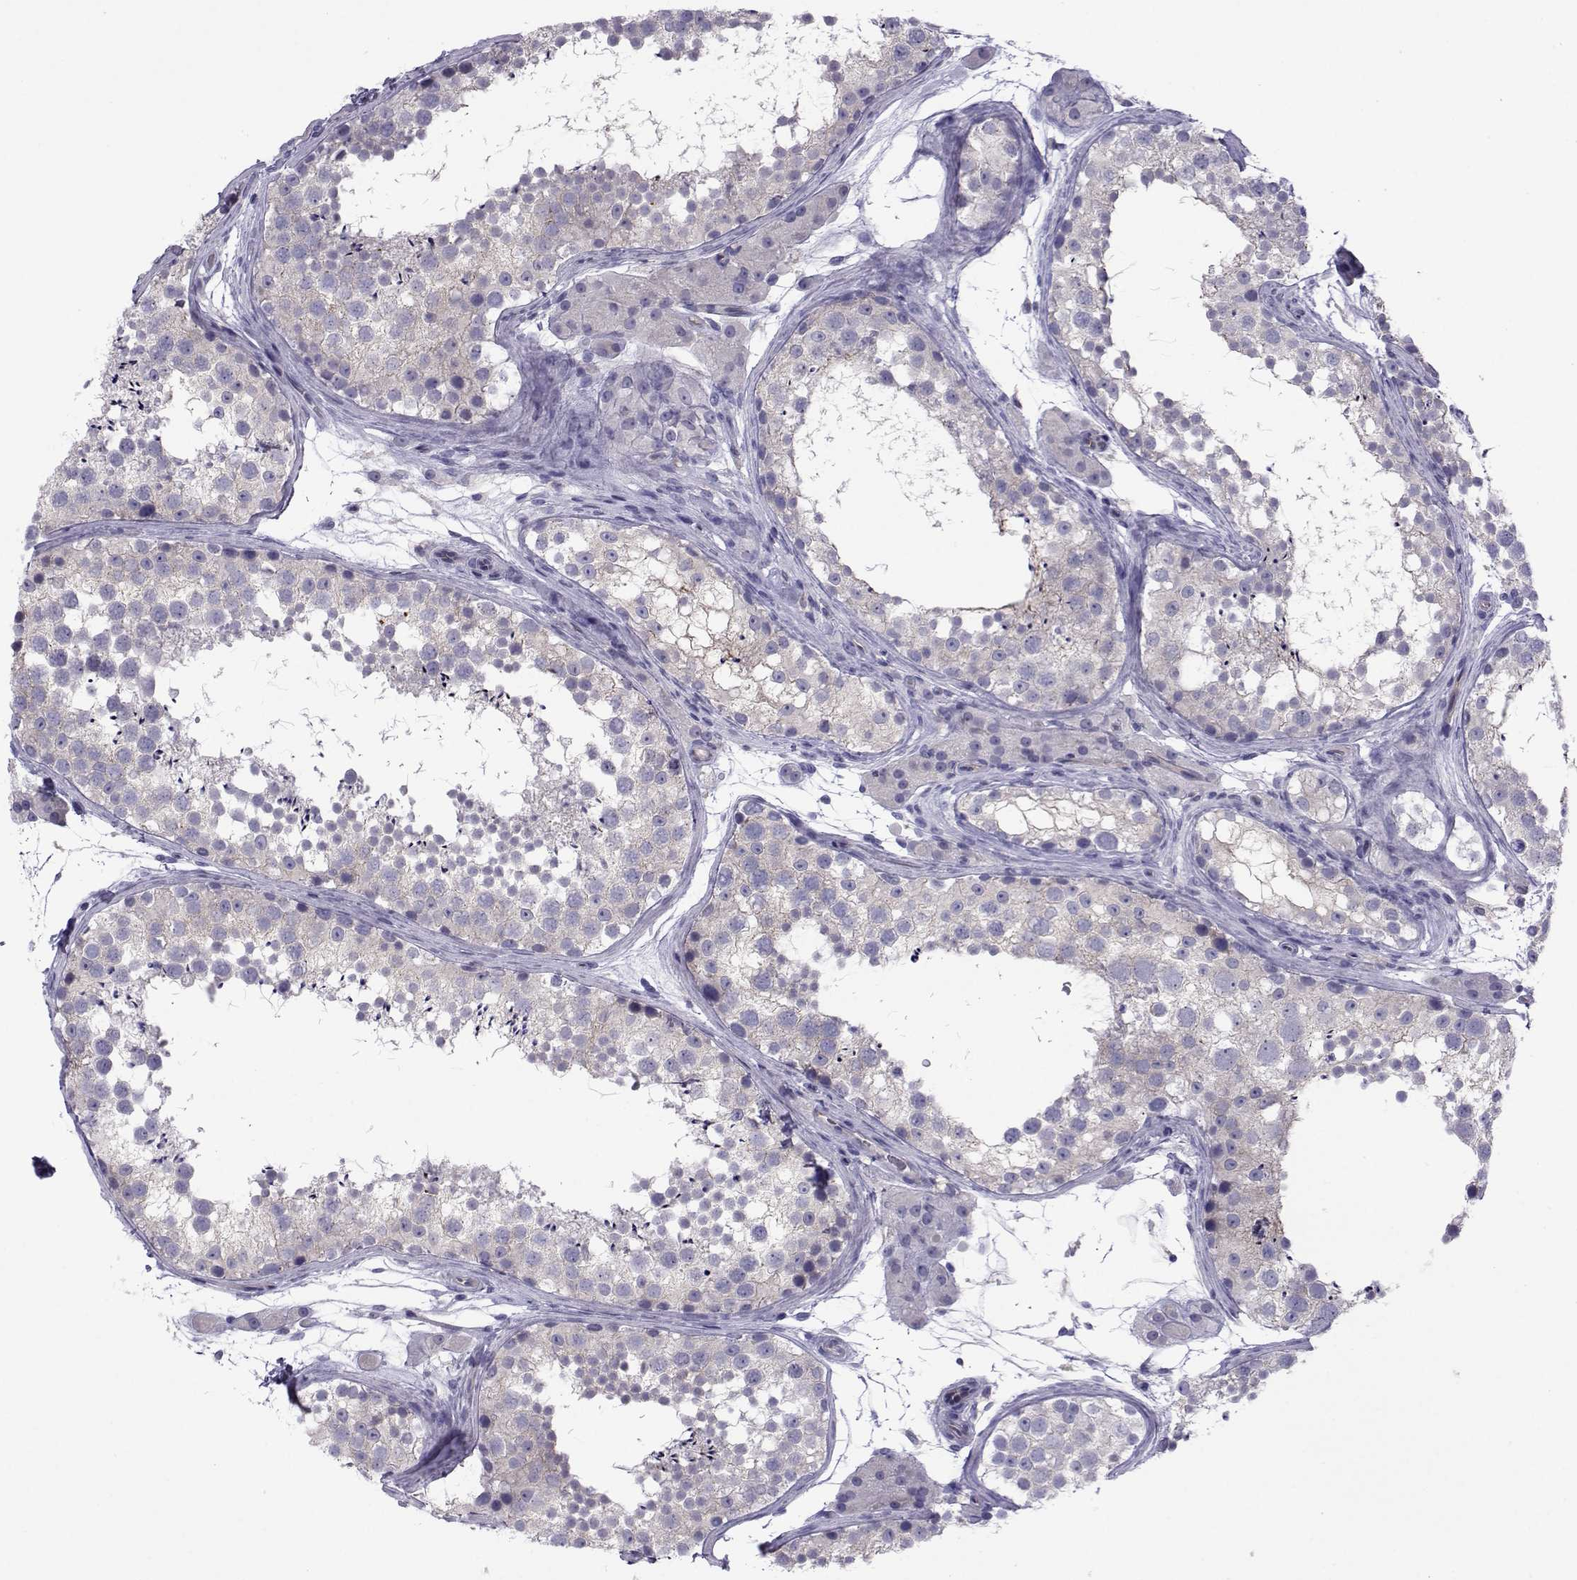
{"staining": {"intensity": "moderate", "quantity": "<25%", "location": "cytoplasmic/membranous"}, "tissue": "testis", "cell_type": "Cells in seminiferous ducts", "image_type": "normal", "snomed": [{"axis": "morphology", "description": "Normal tissue, NOS"}, {"axis": "topography", "description": "Testis"}], "caption": "Moderate cytoplasmic/membranous positivity is appreciated in about <25% of cells in seminiferous ducts in unremarkable testis. (DAB IHC, brown staining for protein, blue staining for nuclei).", "gene": "COL22A1", "patient": {"sex": "male", "age": 41}}